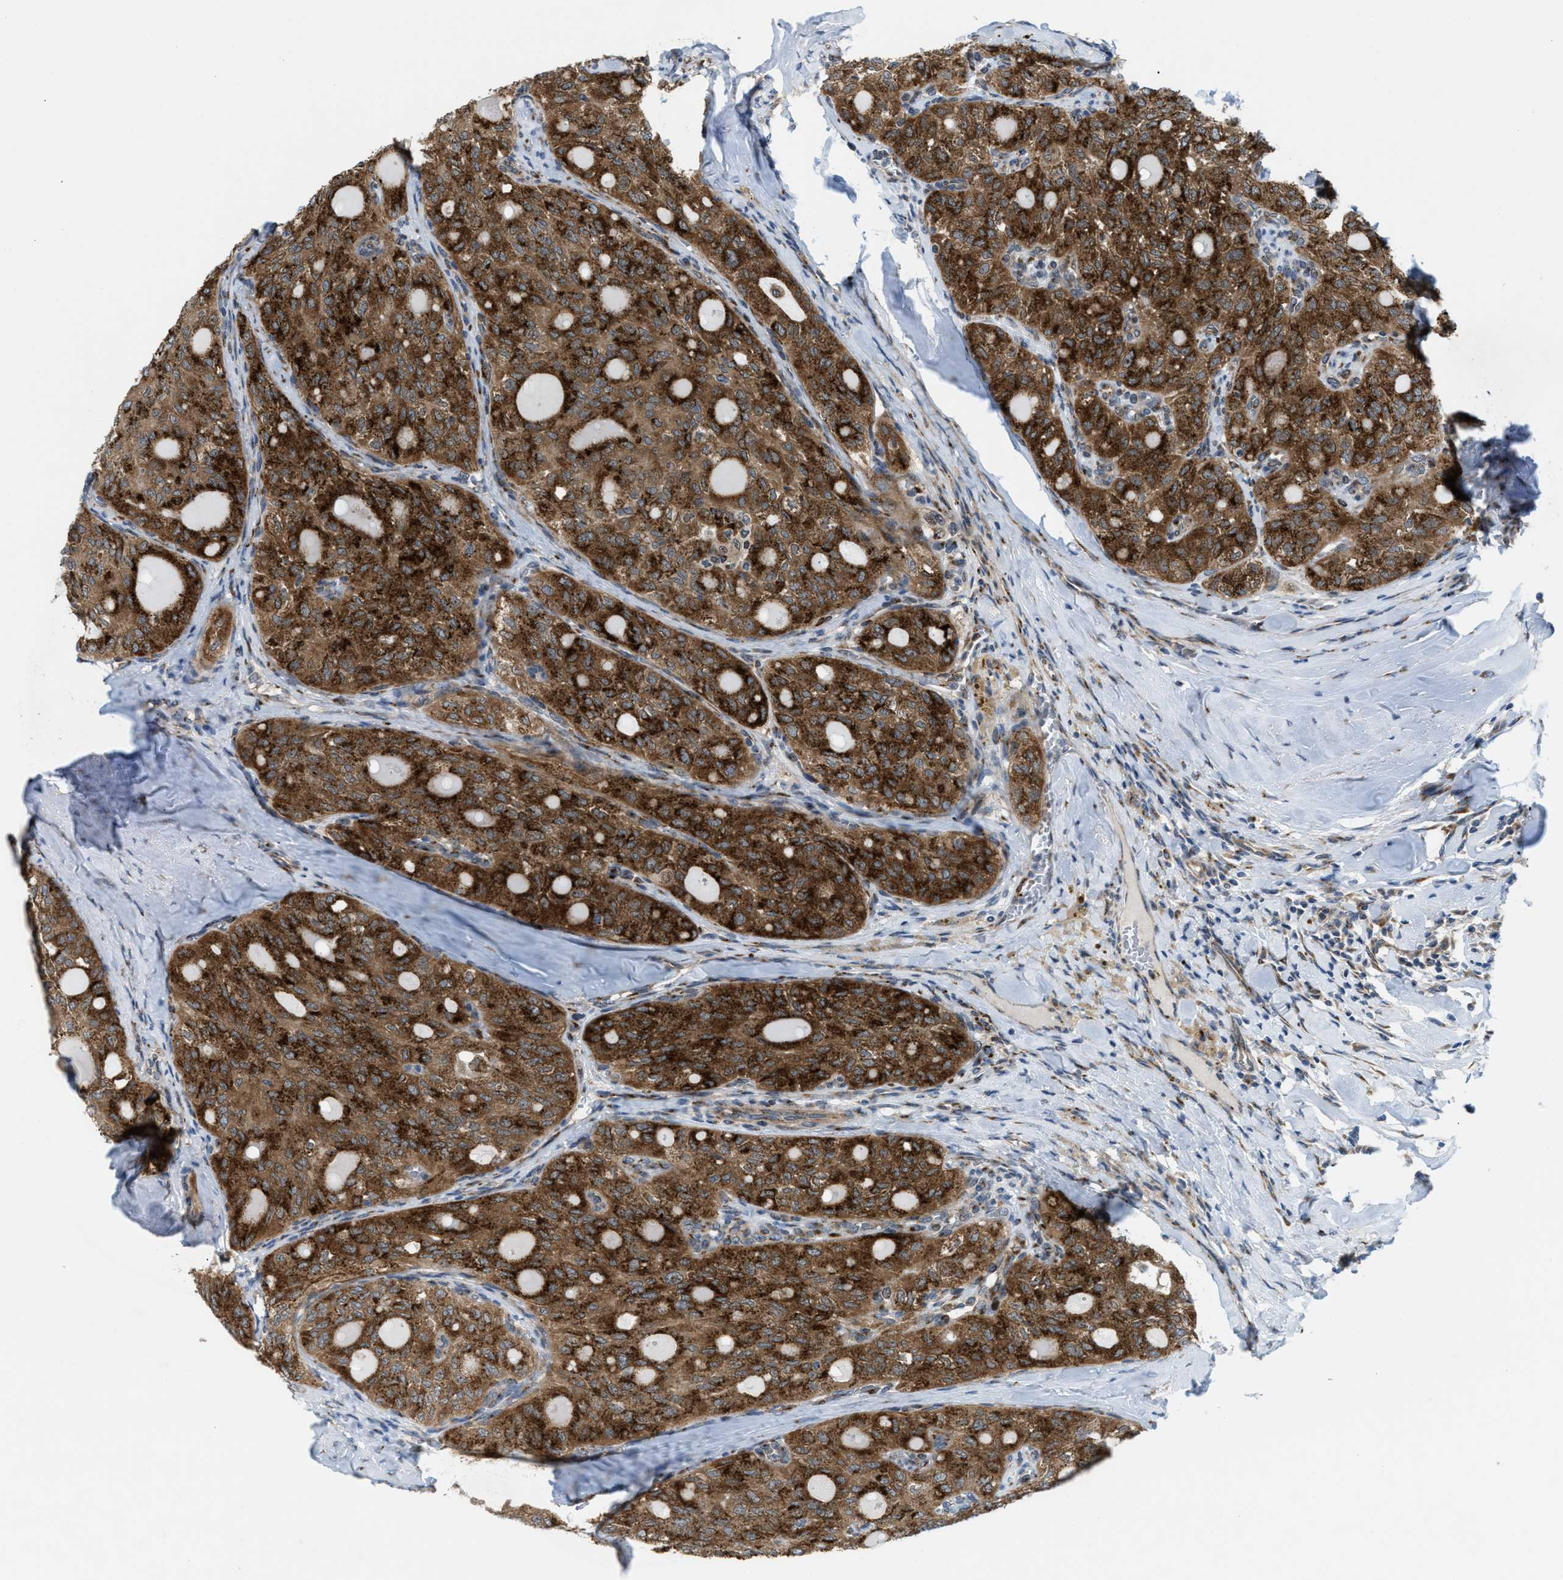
{"staining": {"intensity": "strong", "quantity": ">75%", "location": "cytoplasmic/membranous"}, "tissue": "thyroid cancer", "cell_type": "Tumor cells", "image_type": "cancer", "snomed": [{"axis": "morphology", "description": "Follicular adenoma carcinoma, NOS"}, {"axis": "topography", "description": "Thyroid gland"}], "caption": "Immunohistochemistry of human follicular adenoma carcinoma (thyroid) displays high levels of strong cytoplasmic/membranous staining in about >75% of tumor cells.", "gene": "SLC38A10", "patient": {"sex": "male", "age": 75}}